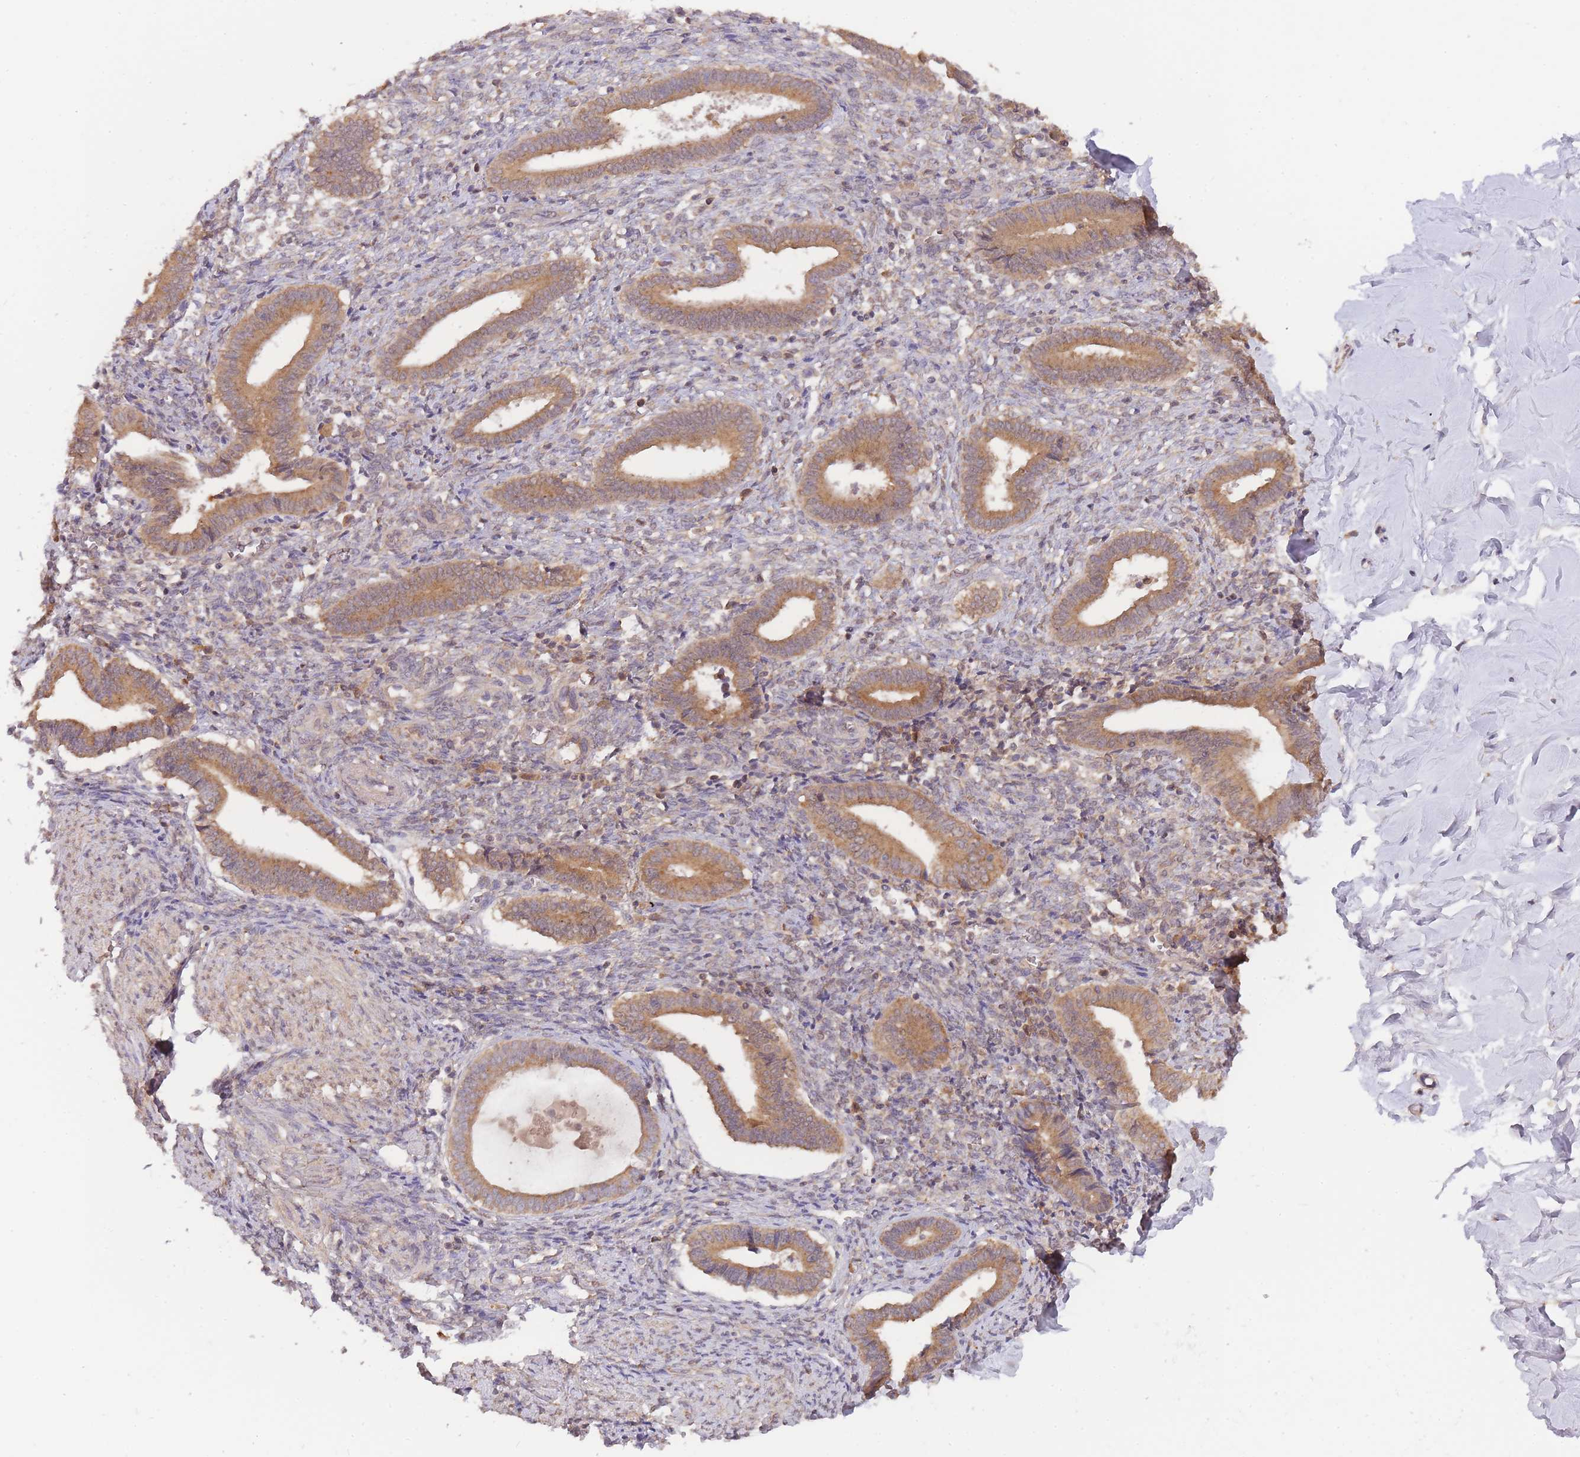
{"staining": {"intensity": "weak", "quantity": "25%-75%", "location": "cytoplasmic/membranous,nuclear"}, "tissue": "endometrium", "cell_type": "Cells in endometrial stroma", "image_type": "normal", "snomed": [{"axis": "morphology", "description": "Normal tissue, NOS"}, {"axis": "topography", "description": "Other"}, {"axis": "topography", "description": "Endometrium"}], "caption": "Immunohistochemistry (IHC) histopathology image of benign endometrium stained for a protein (brown), which shows low levels of weak cytoplasmic/membranous,nuclear expression in approximately 25%-75% of cells in endometrial stroma.", "gene": "PIP4P1", "patient": {"sex": "female", "age": 44}}